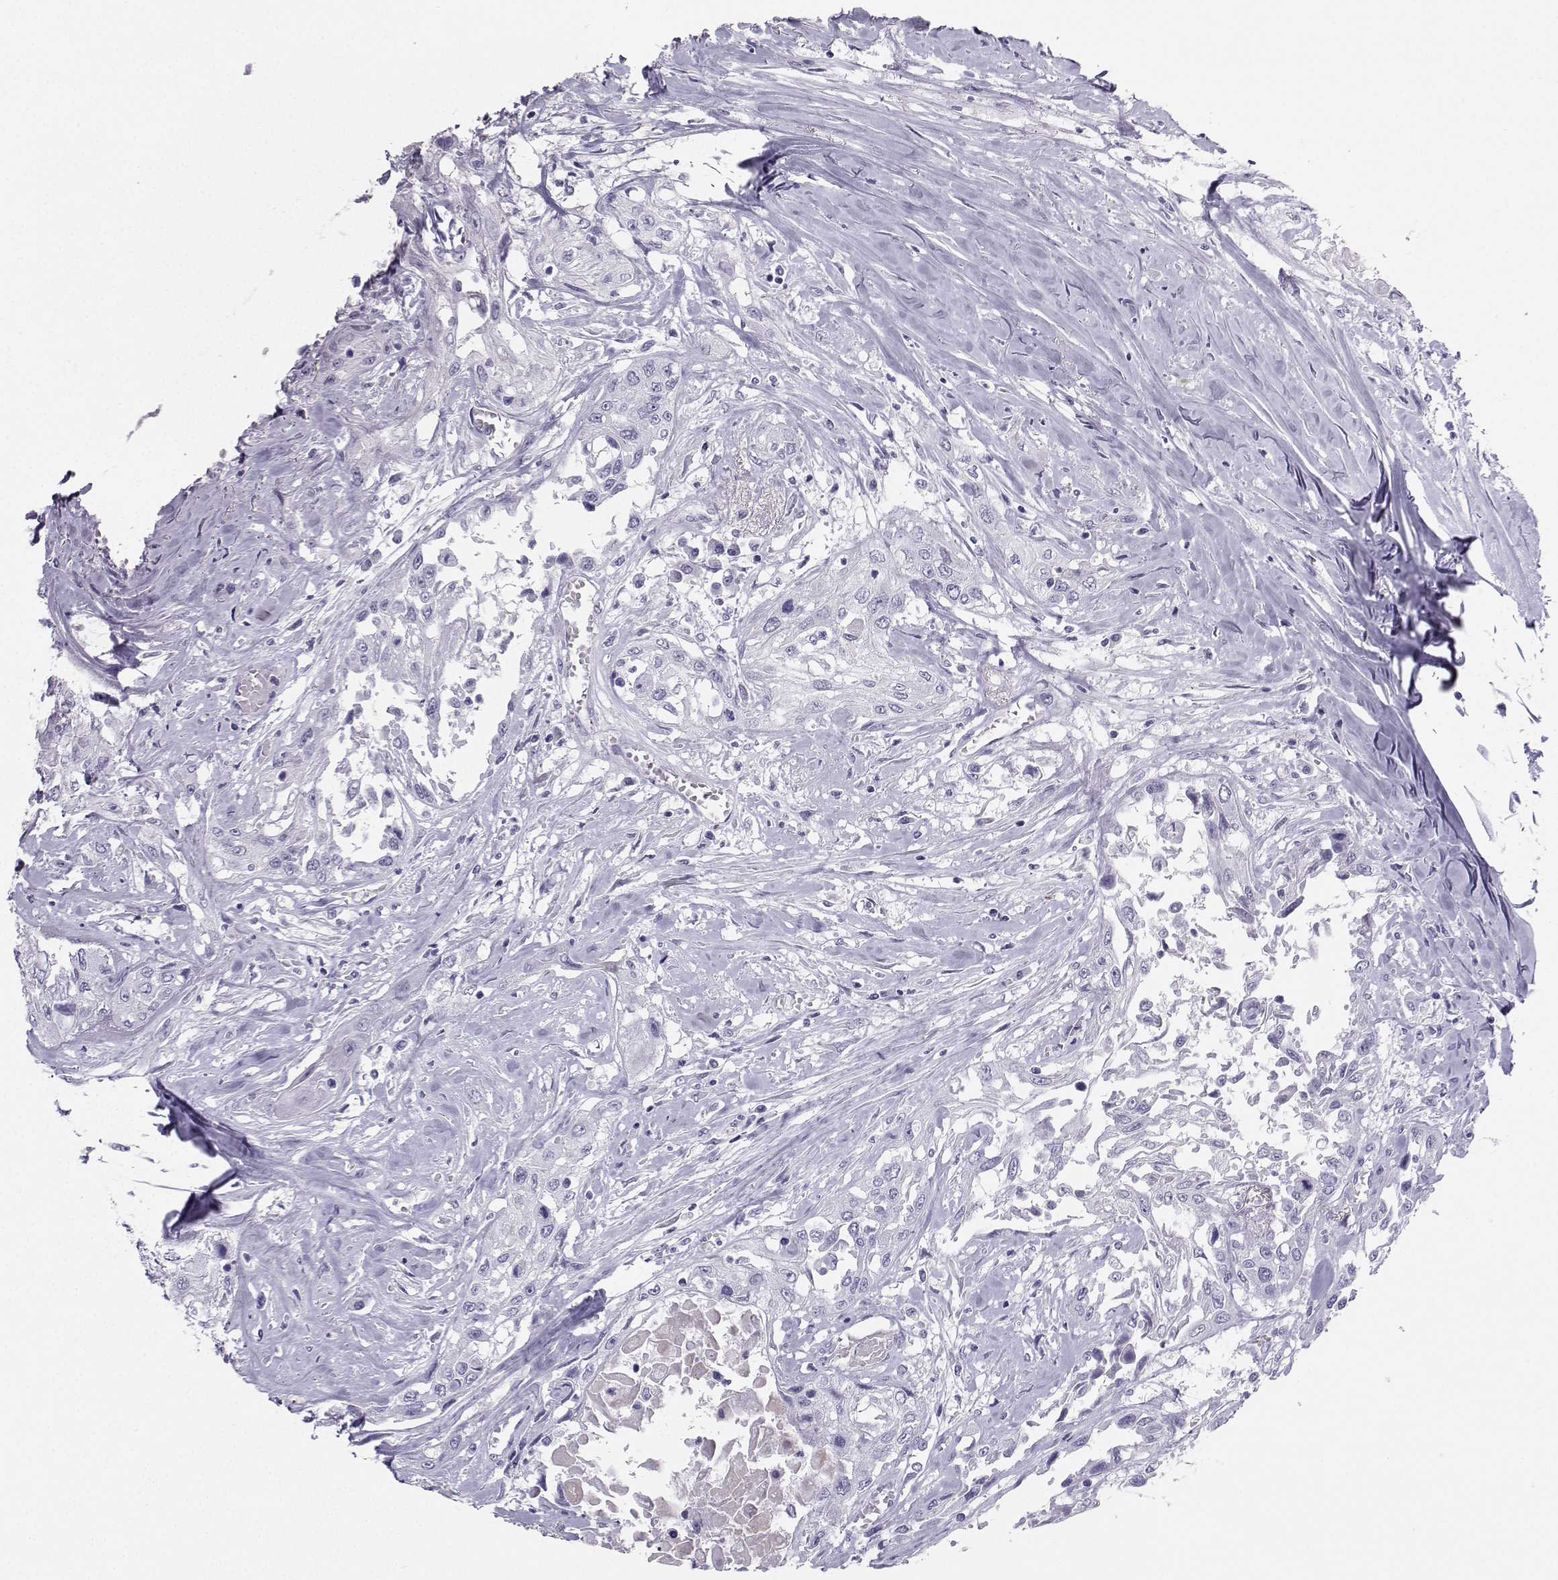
{"staining": {"intensity": "negative", "quantity": "none", "location": "none"}, "tissue": "head and neck cancer", "cell_type": "Tumor cells", "image_type": "cancer", "snomed": [{"axis": "morphology", "description": "Normal tissue, NOS"}, {"axis": "morphology", "description": "Squamous cell carcinoma, NOS"}, {"axis": "topography", "description": "Oral tissue"}, {"axis": "topography", "description": "Peripheral nerve tissue"}, {"axis": "topography", "description": "Head-Neck"}], "caption": "Head and neck cancer (squamous cell carcinoma) was stained to show a protein in brown. There is no significant positivity in tumor cells.", "gene": "IQCD", "patient": {"sex": "female", "age": 59}}